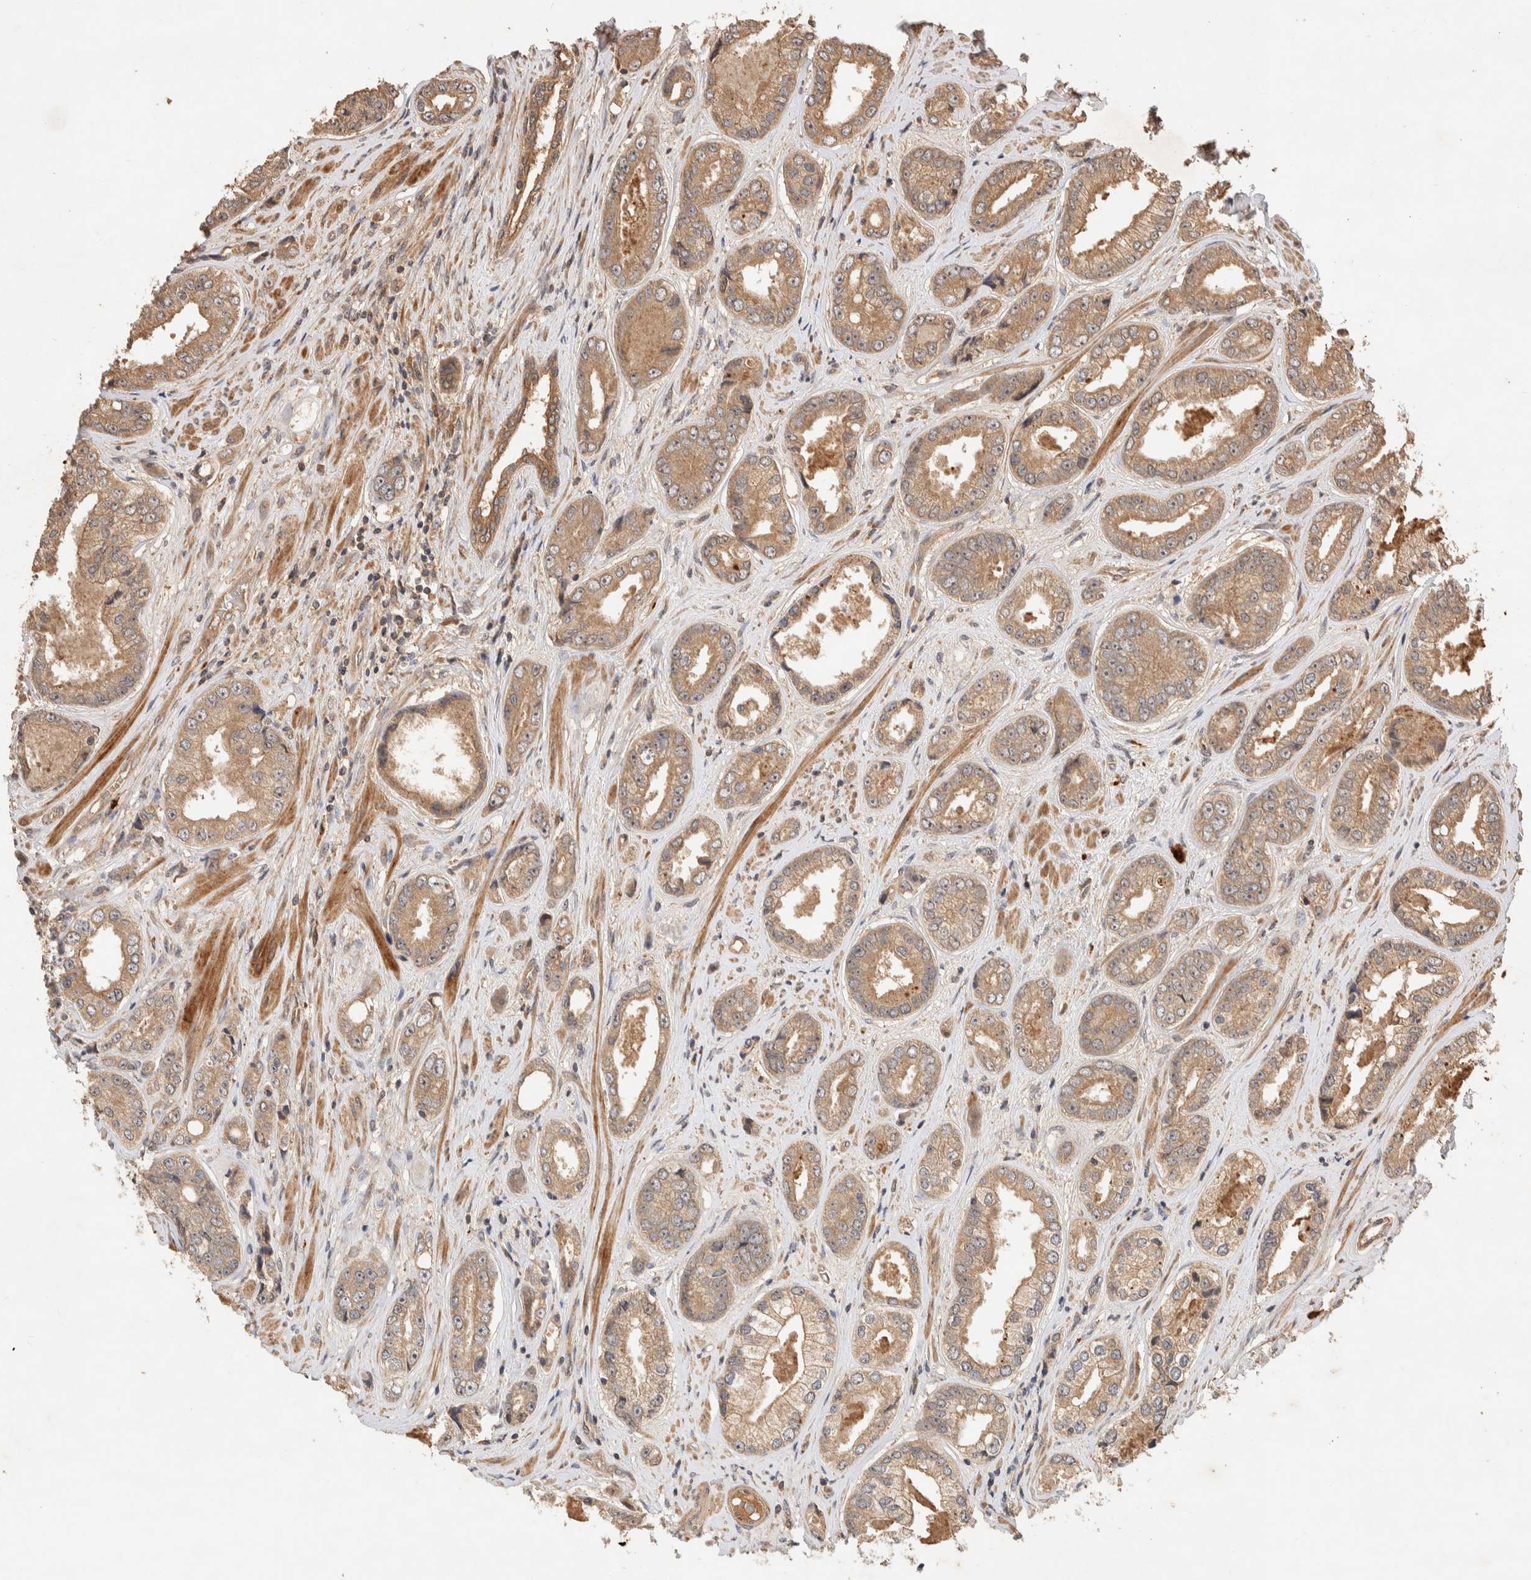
{"staining": {"intensity": "weak", "quantity": ">75%", "location": "cytoplasmic/membranous"}, "tissue": "prostate cancer", "cell_type": "Tumor cells", "image_type": "cancer", "snomed": [{"axis": "morphology", "description": "Adenocarcinoma, High grade"}, {"axis": "topography", "description": "Prostate"}], "caption": "Immunohistochemistry (IHC) of human prostate adenocarcinoma (high-grade) exhibits low levels of weak cytoplasmic/membranous expression in approximately >75% of tumor cells. (brown staining indicates protein expression, while blue staining denotes nuclei).", "gene": "NSMAF", "patient": {"sex": "male", "age": 61}}